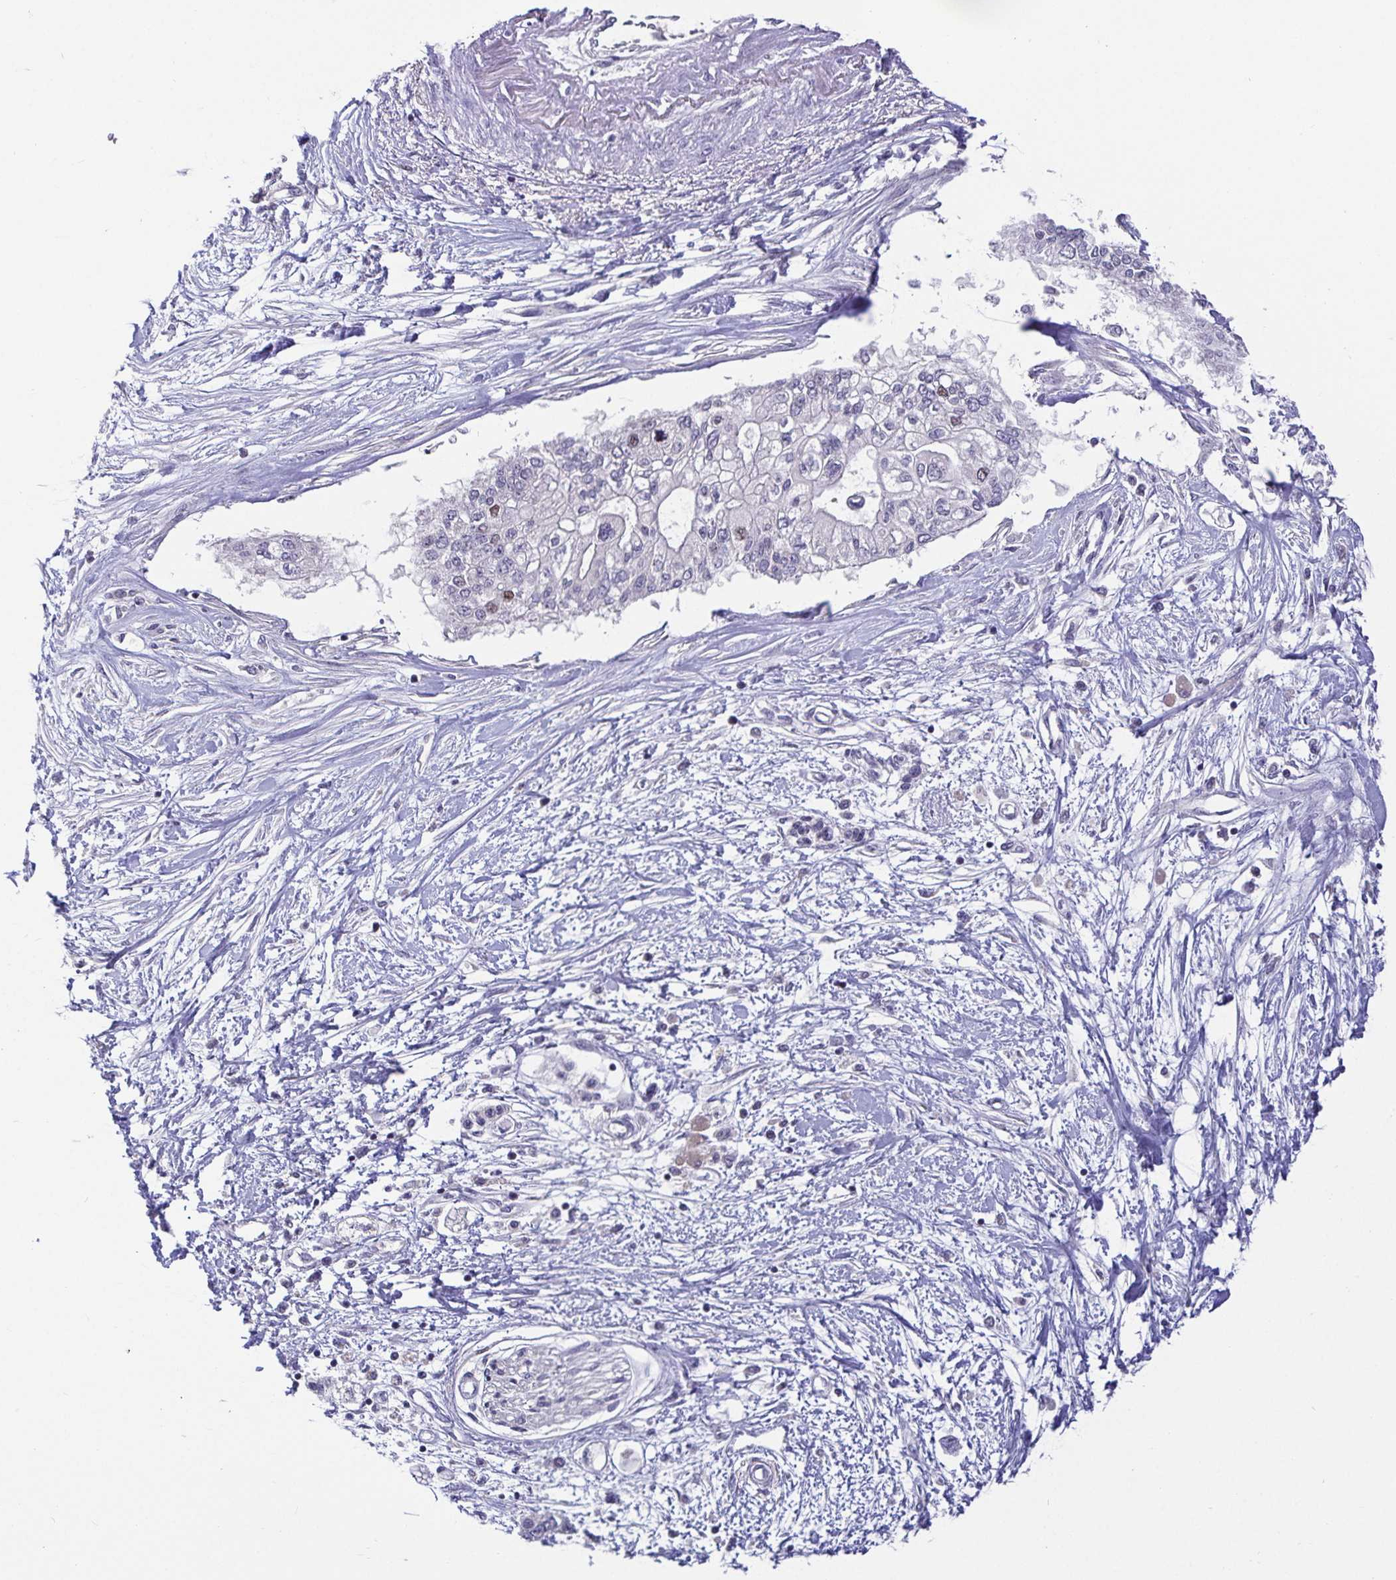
{"staining": {"intensity": "weak", "quantity": "<25%", "location": "nuclear"}, "tissue": "pancreatic cancer", "cell_type": "Tumor cells", "image_type": "cancer", "snomed": [{"axis": "morphology", "description": "Adenocarcinoma, NOS"}, {"axis": "topography", "description": "Pancreas"}], "caption": "Immunohistochemistry photomicrograph of neoplastic tissue: human pancreatic adenocarcinoma stained with DAB (3,3'-diaminobenzidine) shows no significant protein expression in tumor cells. Nuclei are stained in blue.", "gene": "ANLN", "patient": {"sex": "female", "age": 77}}